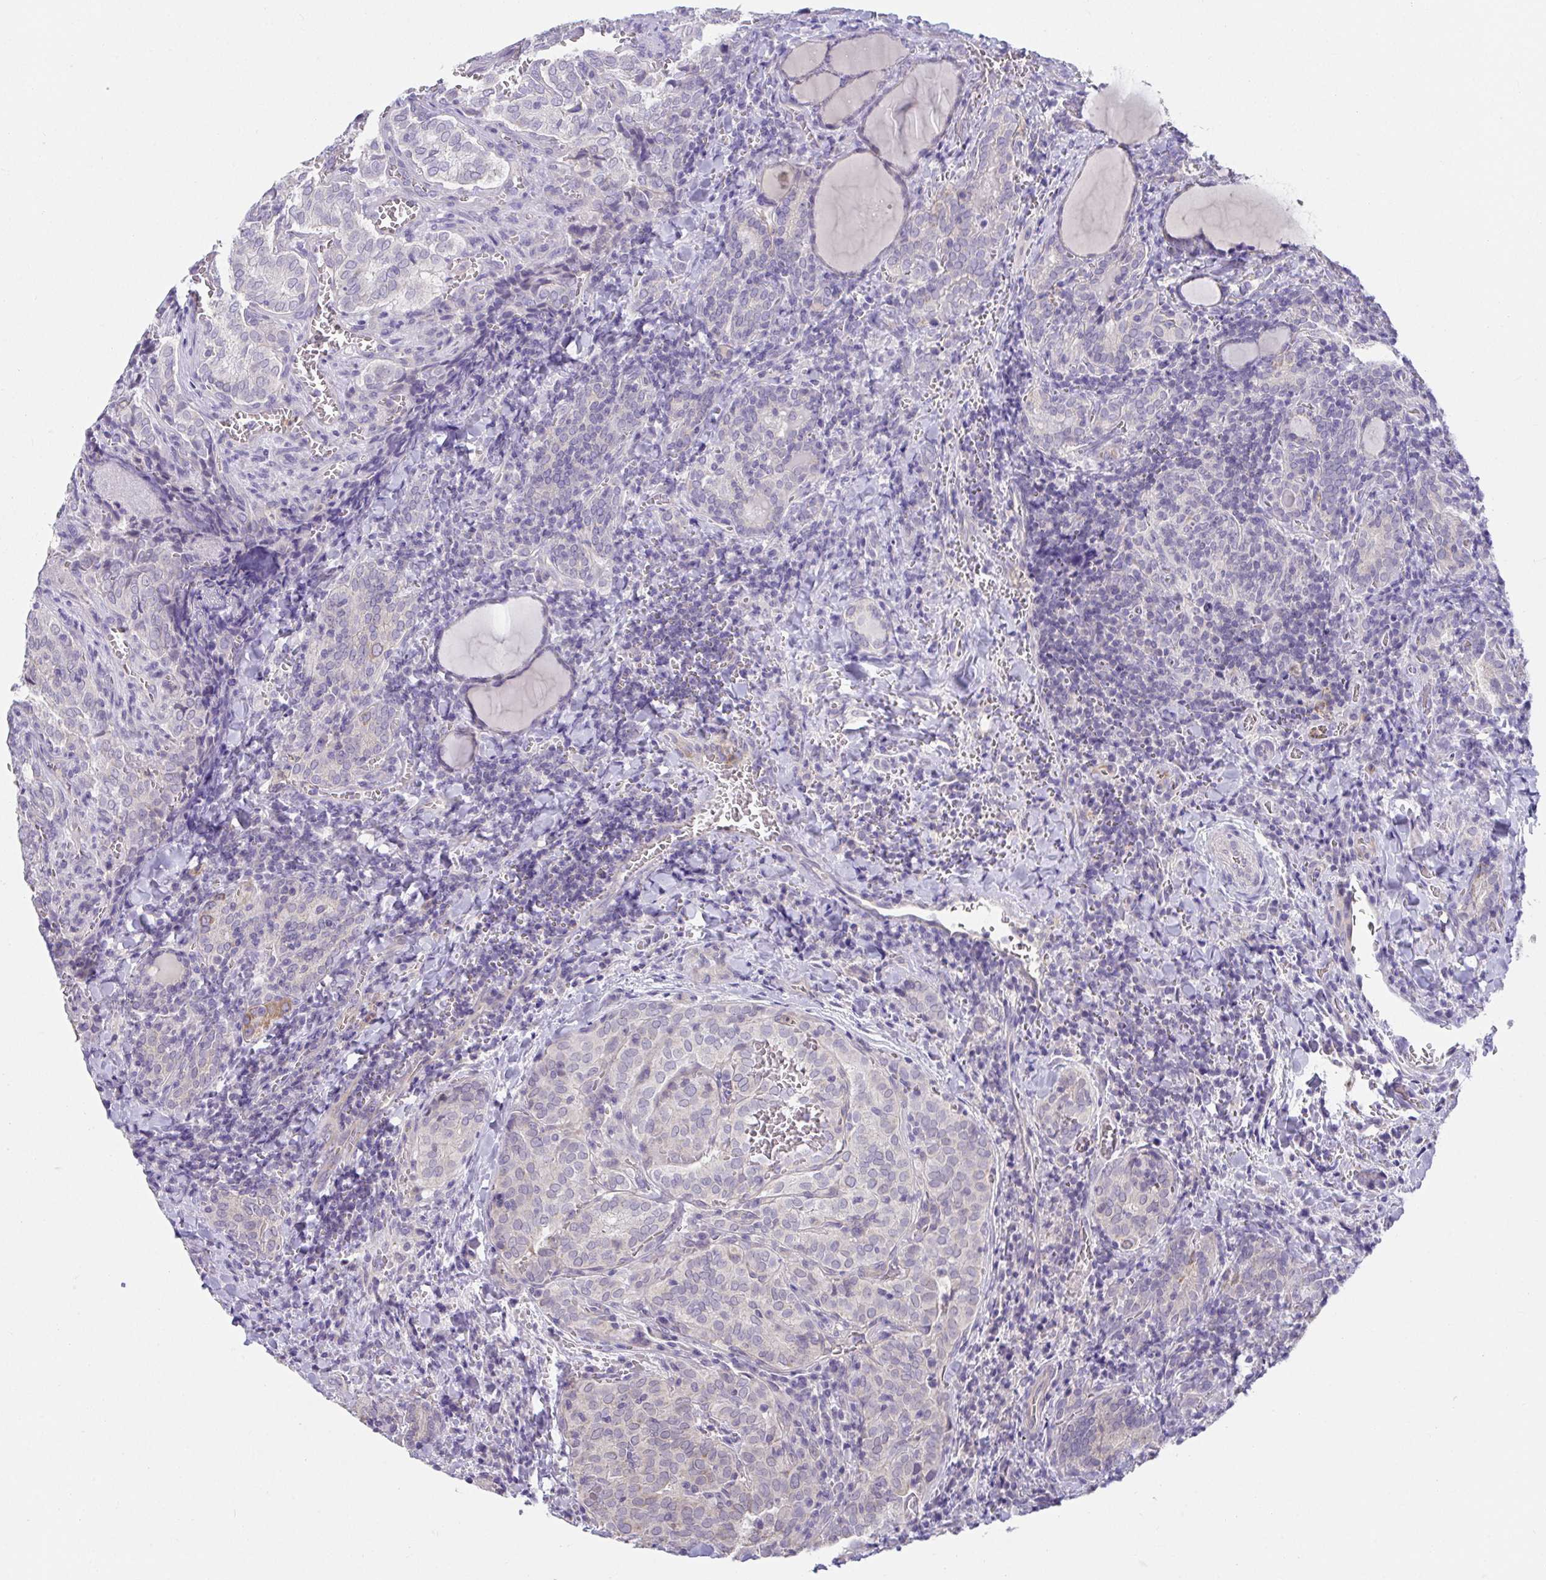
{"staining": {"intensity": "negative", "quantity": "none", "location": "none"}, "tissue": "thyroid cancer", "cell_type": "Tumor cells", "image_type": "cancer", "snomed": [{"axis": "morphology", "description": "Papillary adenocarcinoma, NOS"}, {"axis": "topography", "description": "Thyroid gland"}], "caption": "Tumor cells show no significant protein expression in thyroid cancer. (Stains: DAB (3,3'-diaminobenzidine) immunohistochemistry with hematoxylin counter stain, Microscopy: brightfield microscopy at high magnification).", "gene": "CXCR1", "patient": {"sex": "female", "age": 30}}